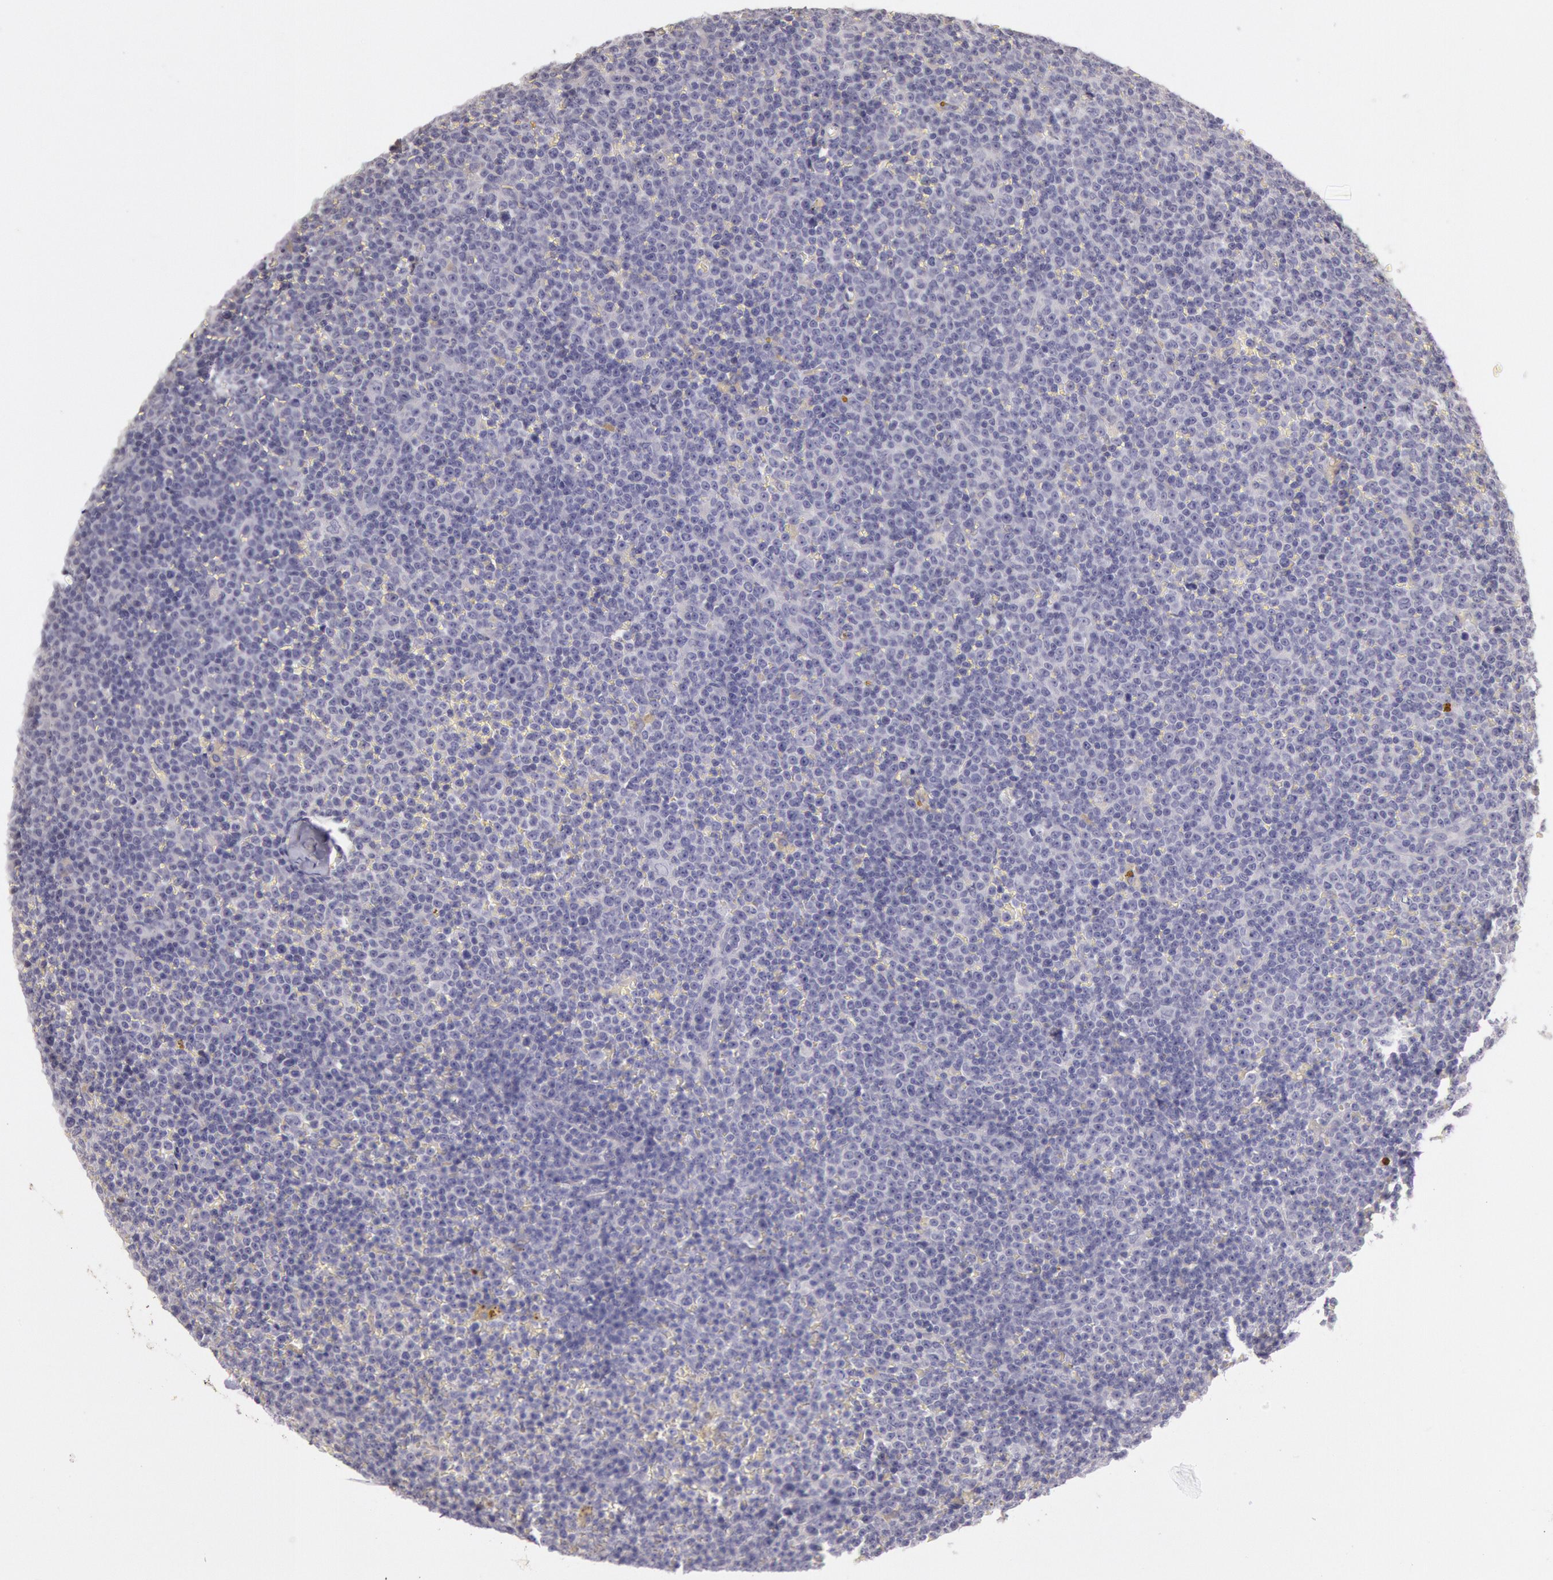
{"staining": {"intensity": "negative", "quantity": "none", "location": "none"}, "tissue": "lymphoma", "cell_type": "Tumor cells", "image_type": "cancer", "snomed": [{"axis": "morphology", "description": "Malignant lymphoma, non-Hodgkin's type, Low grade"}, {"axis": "topography", "description": "Lymph node"}], "caption": "Lymphoma stained for a protein using immunohistochemistry (IHC) displays no expression tumor cells.", "gene": "C1R", "patient": {"sex": "male", "age": 50}}